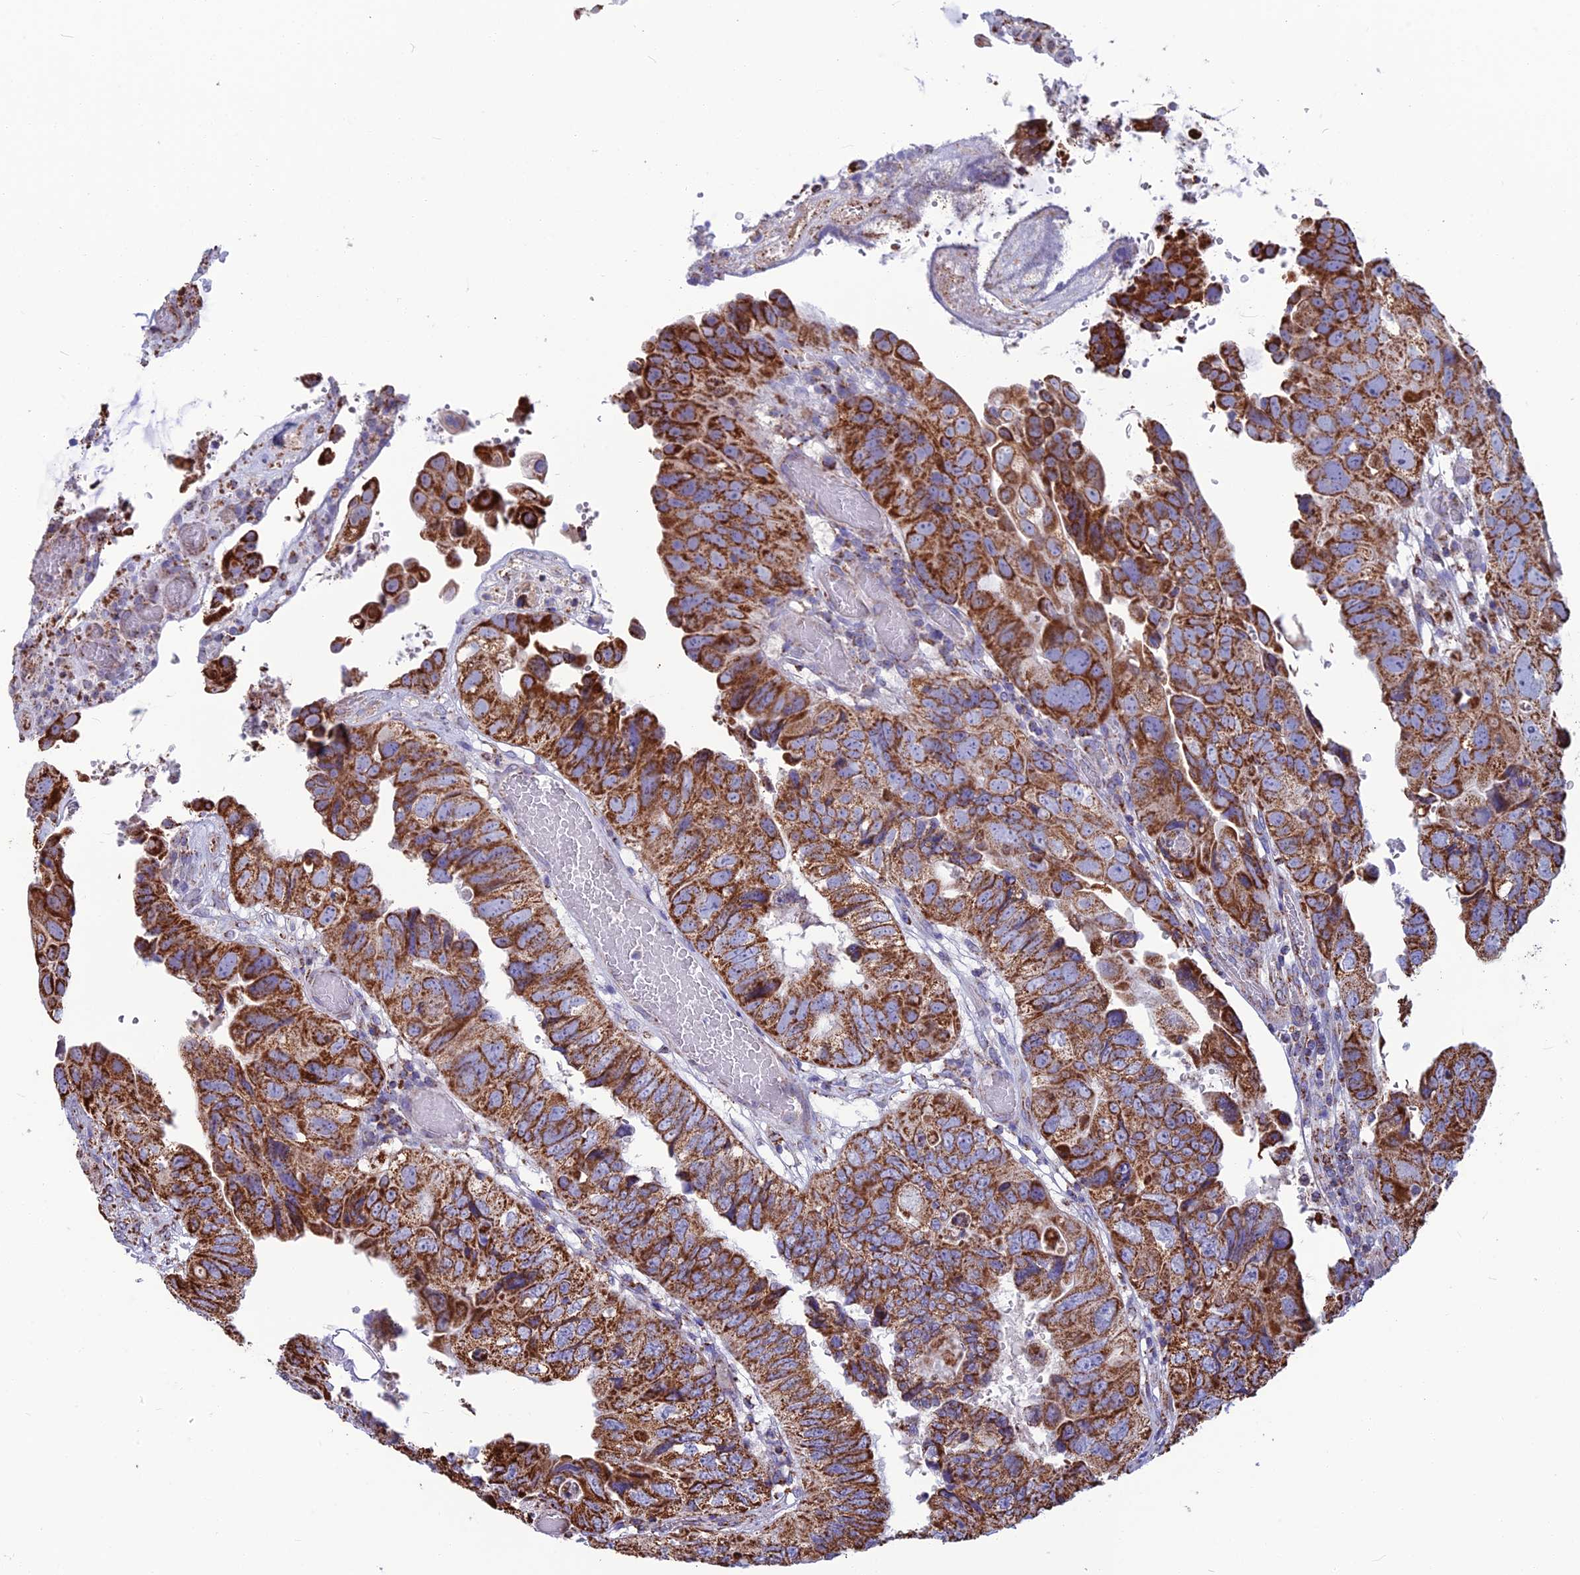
{"staining": {"intensity": "strong", "quantity": ">75%", "location": "cytoplasmic/membranous"}, "tissue": "colorectal cancer", "cell_type": "Tumor cells", "image_type": "cancer", "snomed": [{"axis": "morphology", "description": "Adenocarcinoma, NOS"}, {"axis": "topography", "description": "Rectum"}], "caption": "This image demonstrates immunohistochemistry (IHC) staining of colorectal cancer (adenocarcinoma), with high strong cytoplasmic/membranous staining in approximately >75% of tumor cells.", "gene": "CS", "patient": {"sex": "male", "age": 63}}